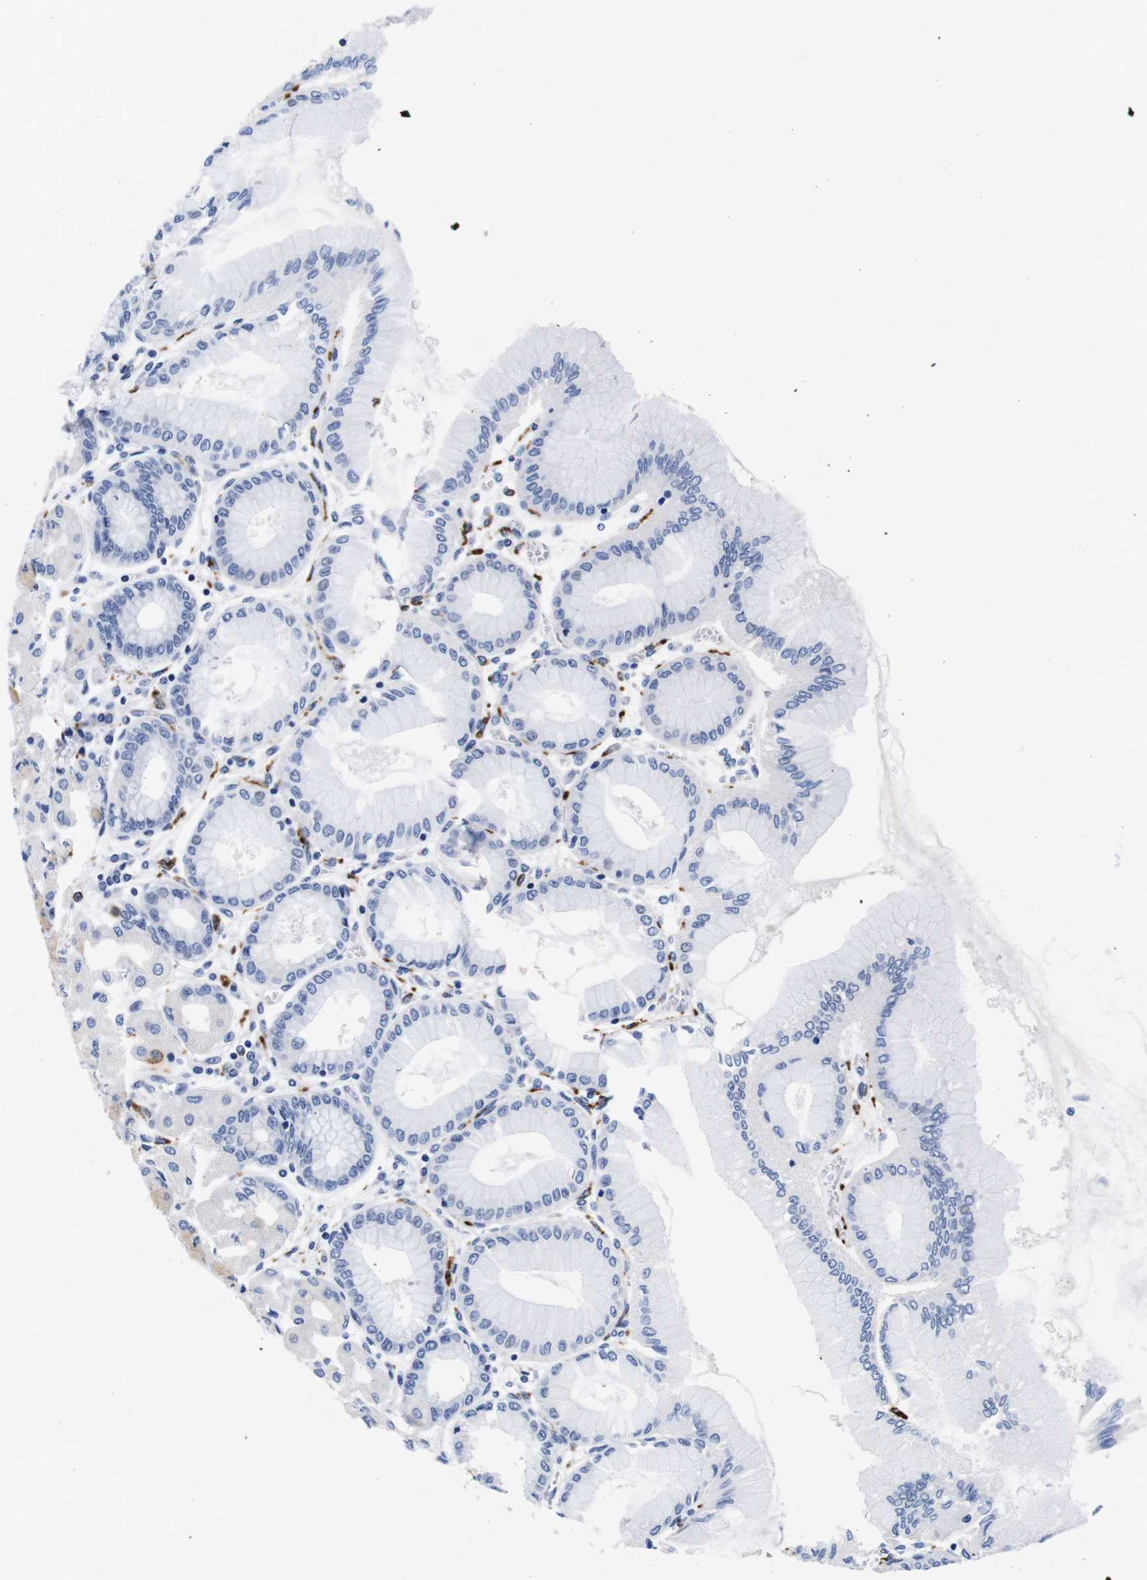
{"staining": {"intensity": "negative", "quantity": "none", "location": "none"}, "tissue": "stomach", "cell_type": "Glandular cells", "image_type": "normal", "snomed": [{"axis": "morphology", "description": "Normal tissue, NOS"}, {"axis": "topography", "description": "Stomach, upper"}], "caption": "The IHC photomicrograph has no significant positivity in glandular cells of stomach. (Brightfield microscopy of DAB IHC at high magnification).", "gene": "ENSG00000248993", "patient": {"sex": "female", "age": 56}}